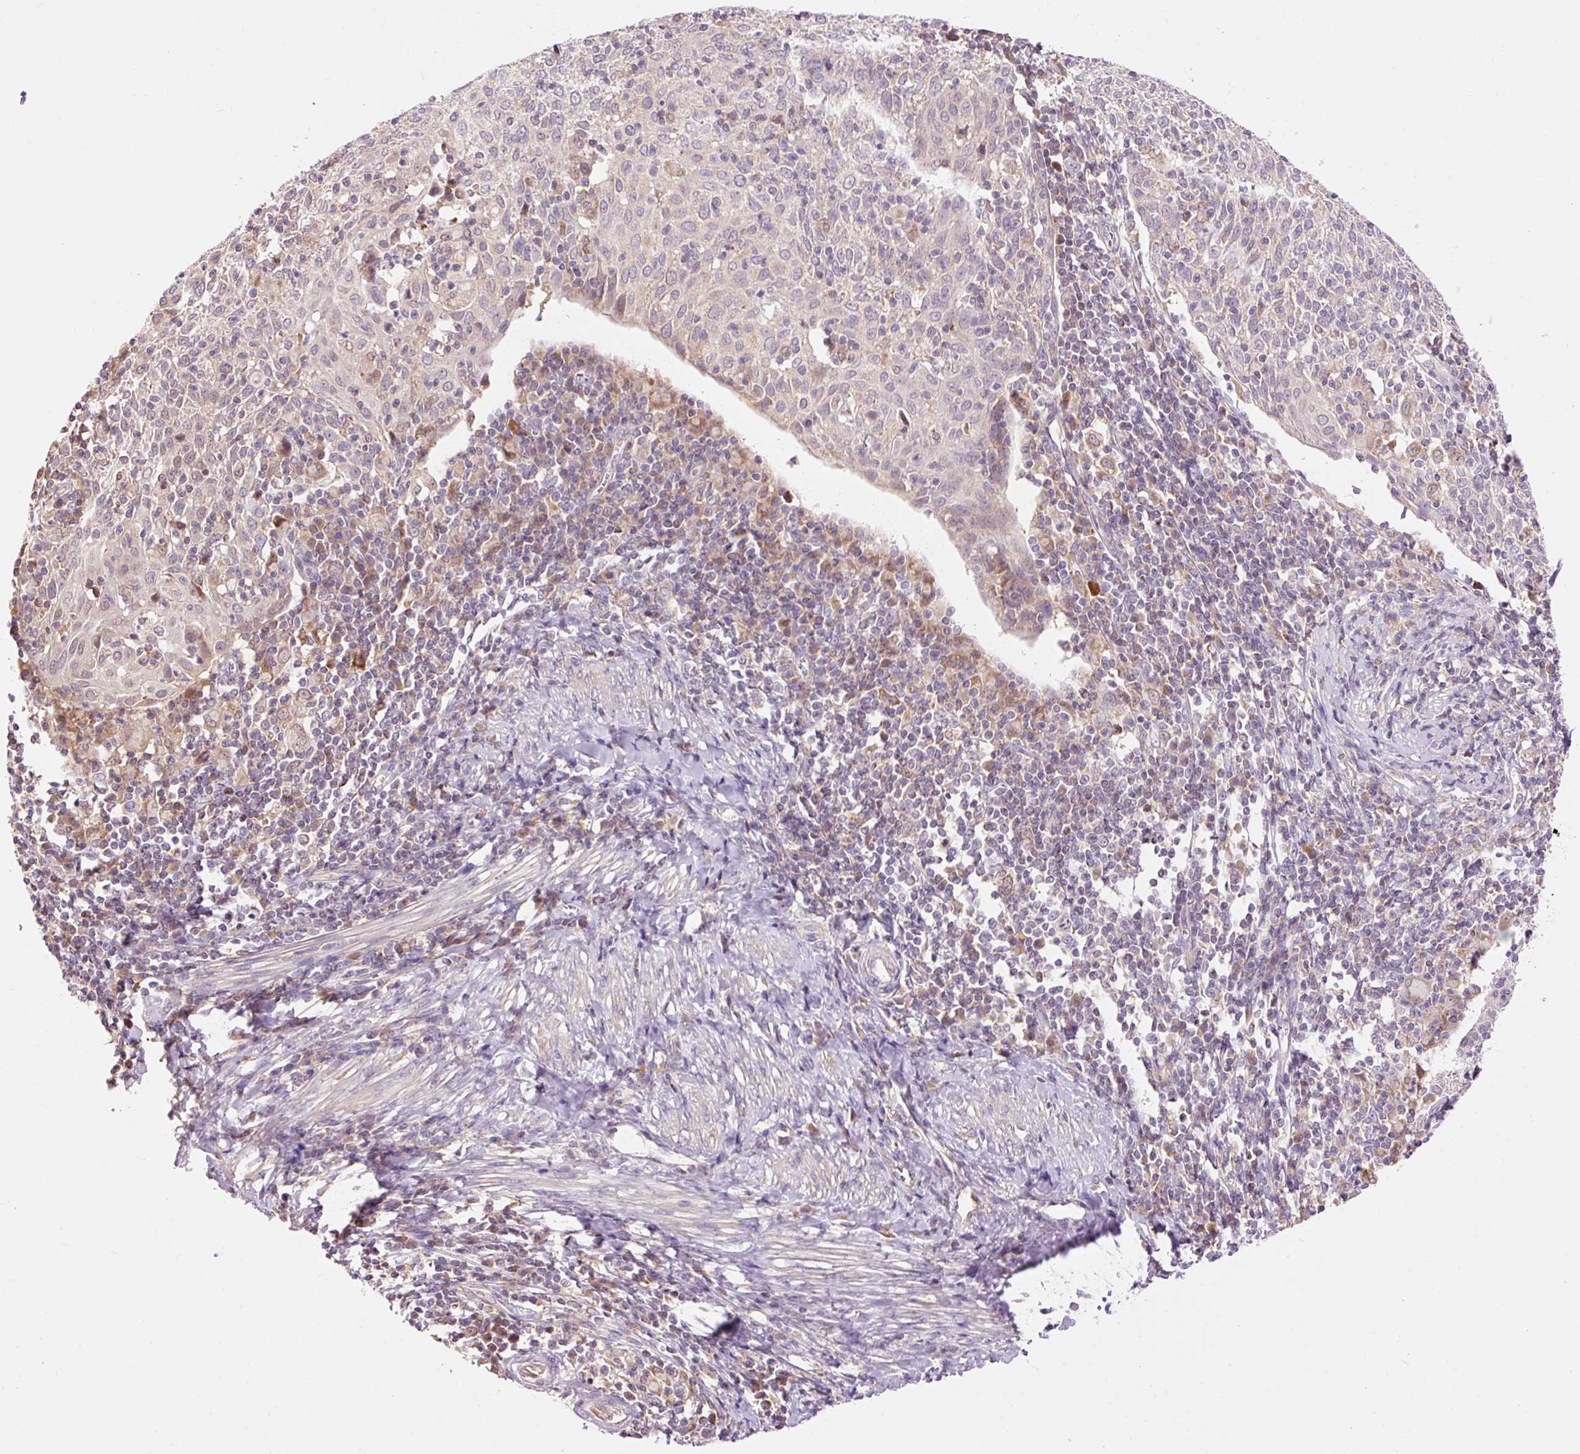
{"staining": {"intensity": "weak", "quantity": "<25%", "location": "nuclear"}, "tissue": "cervical cancer", "cell_type": "Tumor cells", "image_type": "cancer", "snomed": [{"axis": "morphology", "description": "Squamous cell carcinoma, NOS"}, {"axis": "topography", "description": "Cervix"}], "caption": "The IHC photomicrograph has no significant expression in tumor cells of cervical cancer (squamous cell carcinoma) tissue.", "gene": "IMMT", "patient": {"sex": "female", "age": 52}}